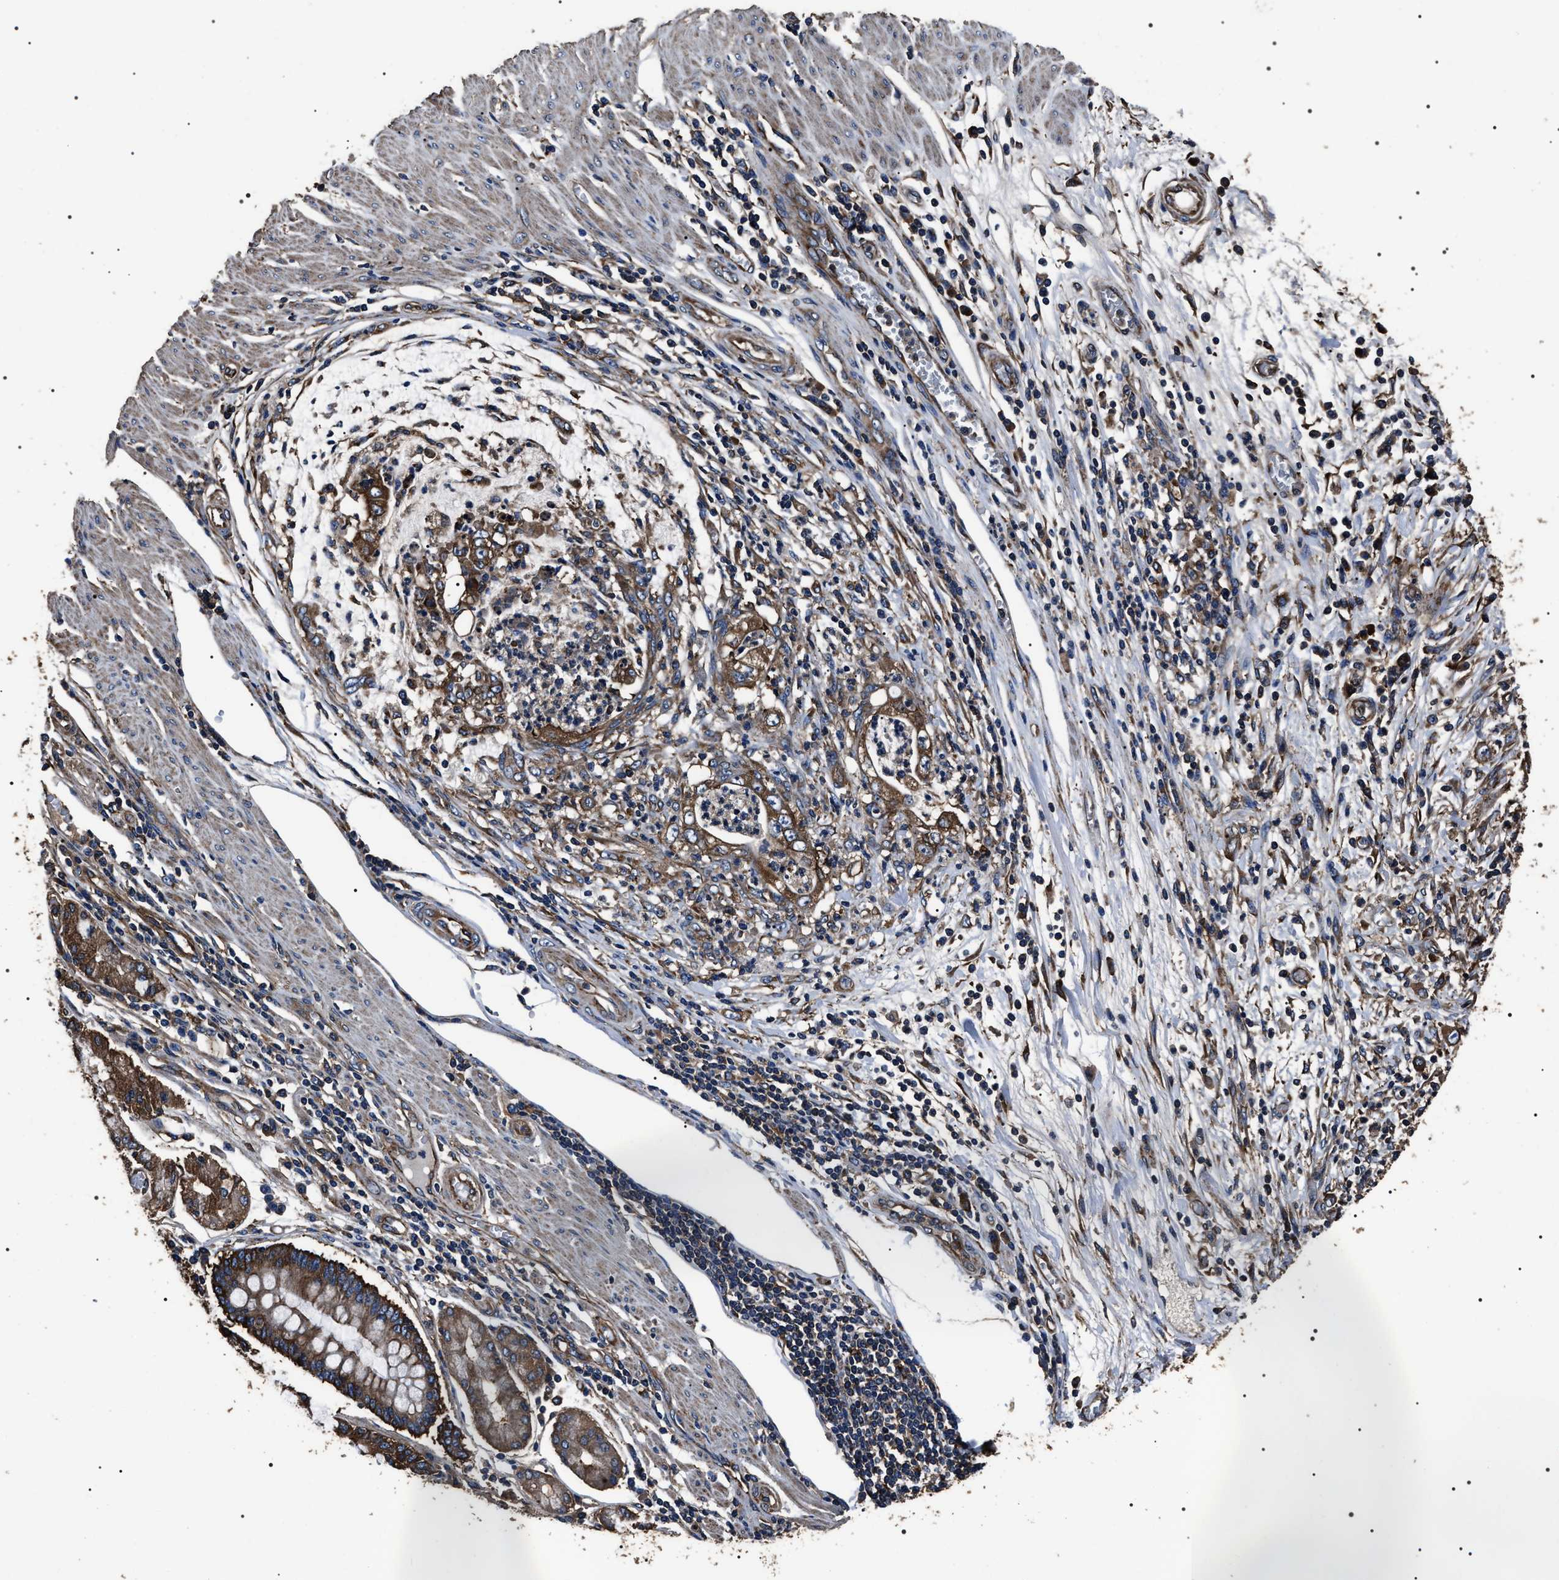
{"staining": {"intensity": "moderate", "quantity": ">75%", "location": "cytoplasmic/membranous"}, "tissue": "stomach cancer", "cell_type": "Tumor cells", "image_type": "cancer", "snomed": [{"axis": "morphology", "description": "Adenocarcinoma, NOS"}, {"axis": "topography", "description": "Stomach"}], "caption": "This histopathology image shows stomach cancer stained with immunohistochemistry (IHC) to label a protein in brown. The cytoplasmic/membranous of tumor cells show moderate positivity for the protein. Nuclei are counter-stained blue.", "gene": "HSCB", "patient": {"sex": "female", "age": 73}}